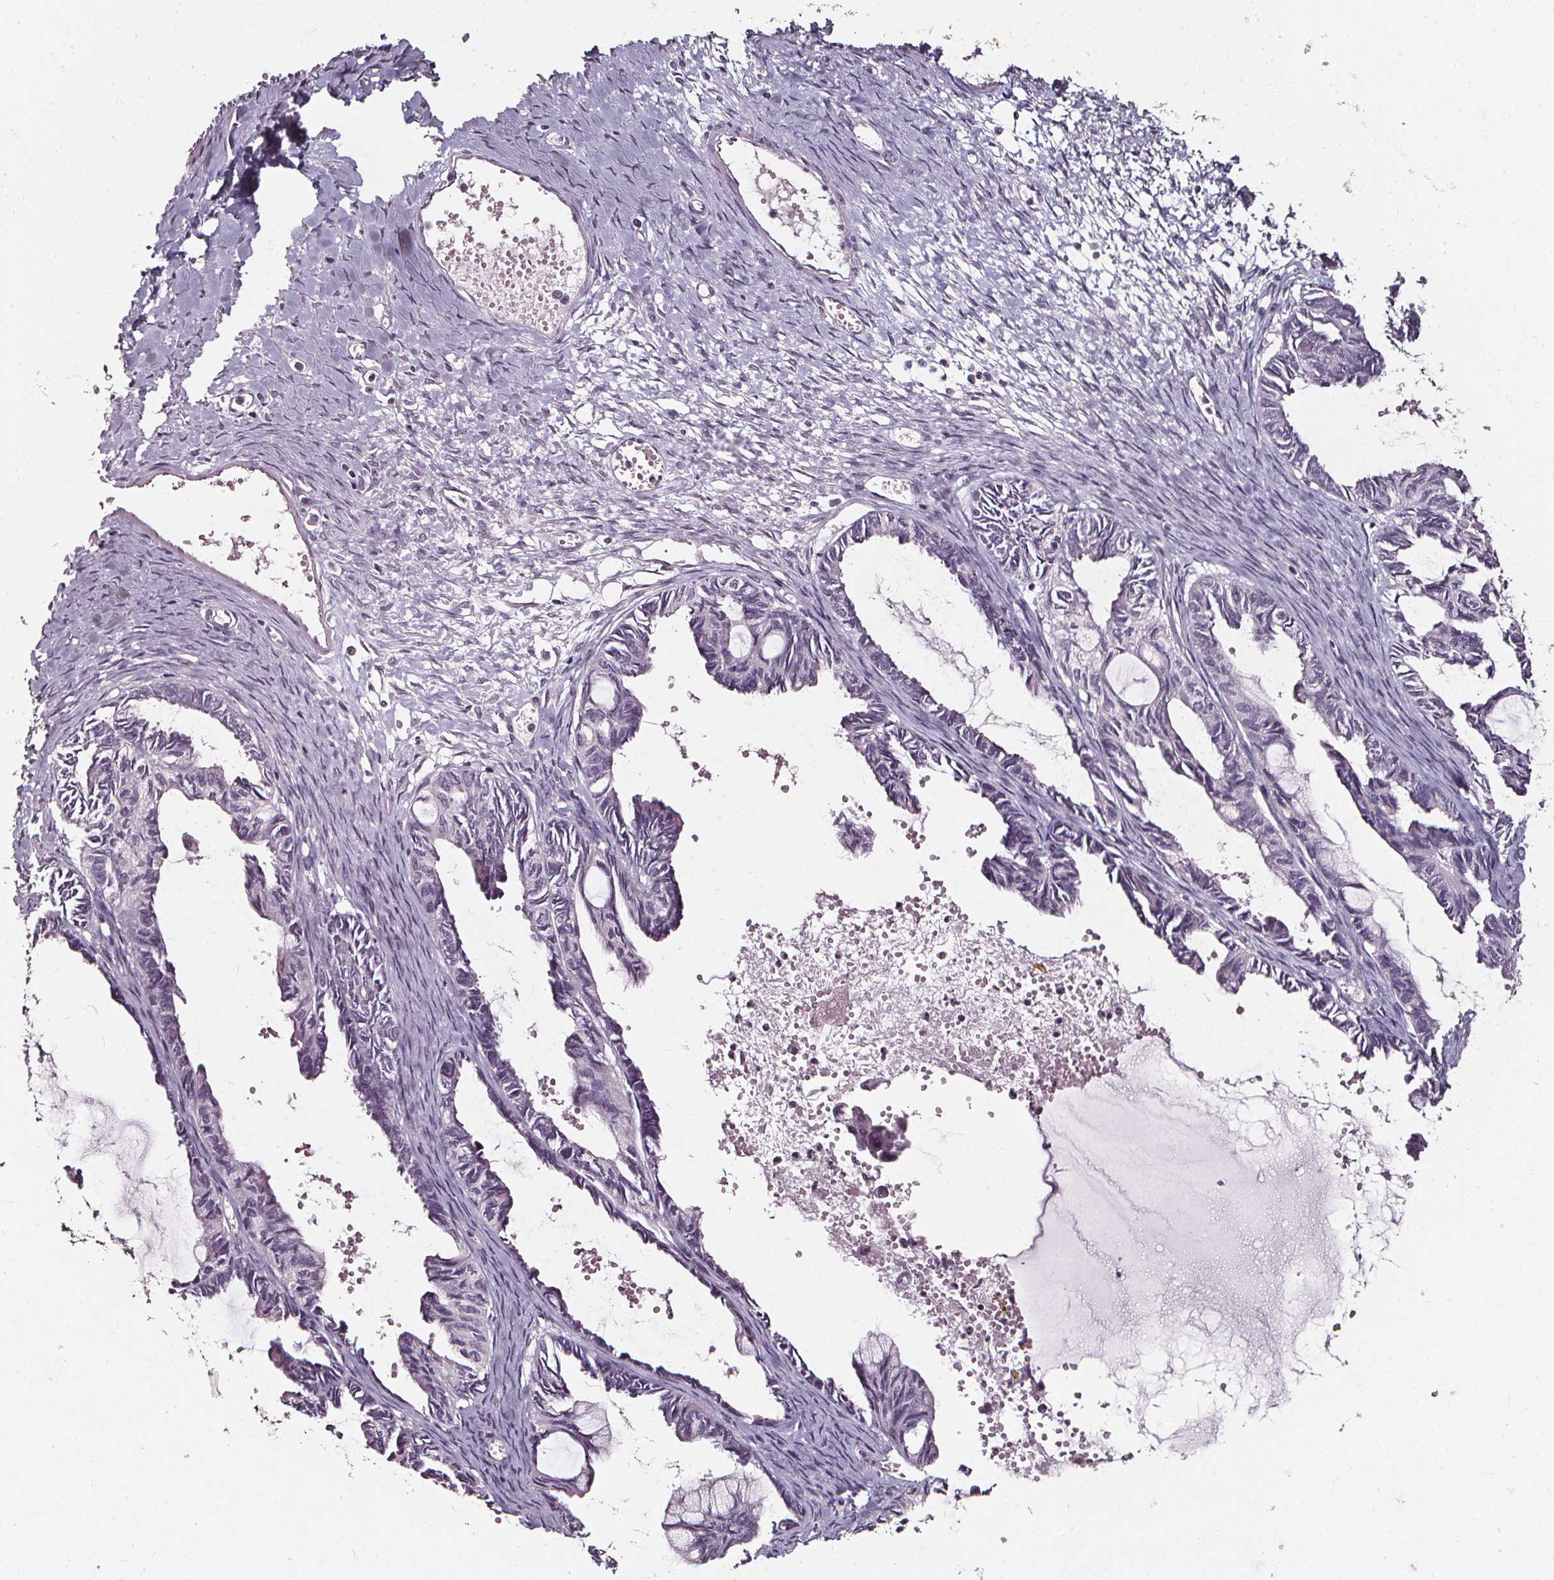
{"staining": {"intensity": "negative", "quantity": "none", "location": "none"}, "tissue": "ovarian cancer", "cell_type": "Tumor cells", "image_type": "cancer", "snomed": [{"axis": "morphology", "description": "Cystadenocarcinoma, mucinous, NOS"}, {"axis": "topography", "description": "Ovary"}], "caption": "Tumor cells are negative for protein expression in human ovarian cancer.", "gene": "DEFA5", "patient": {"sex": "female", "age": 61}}